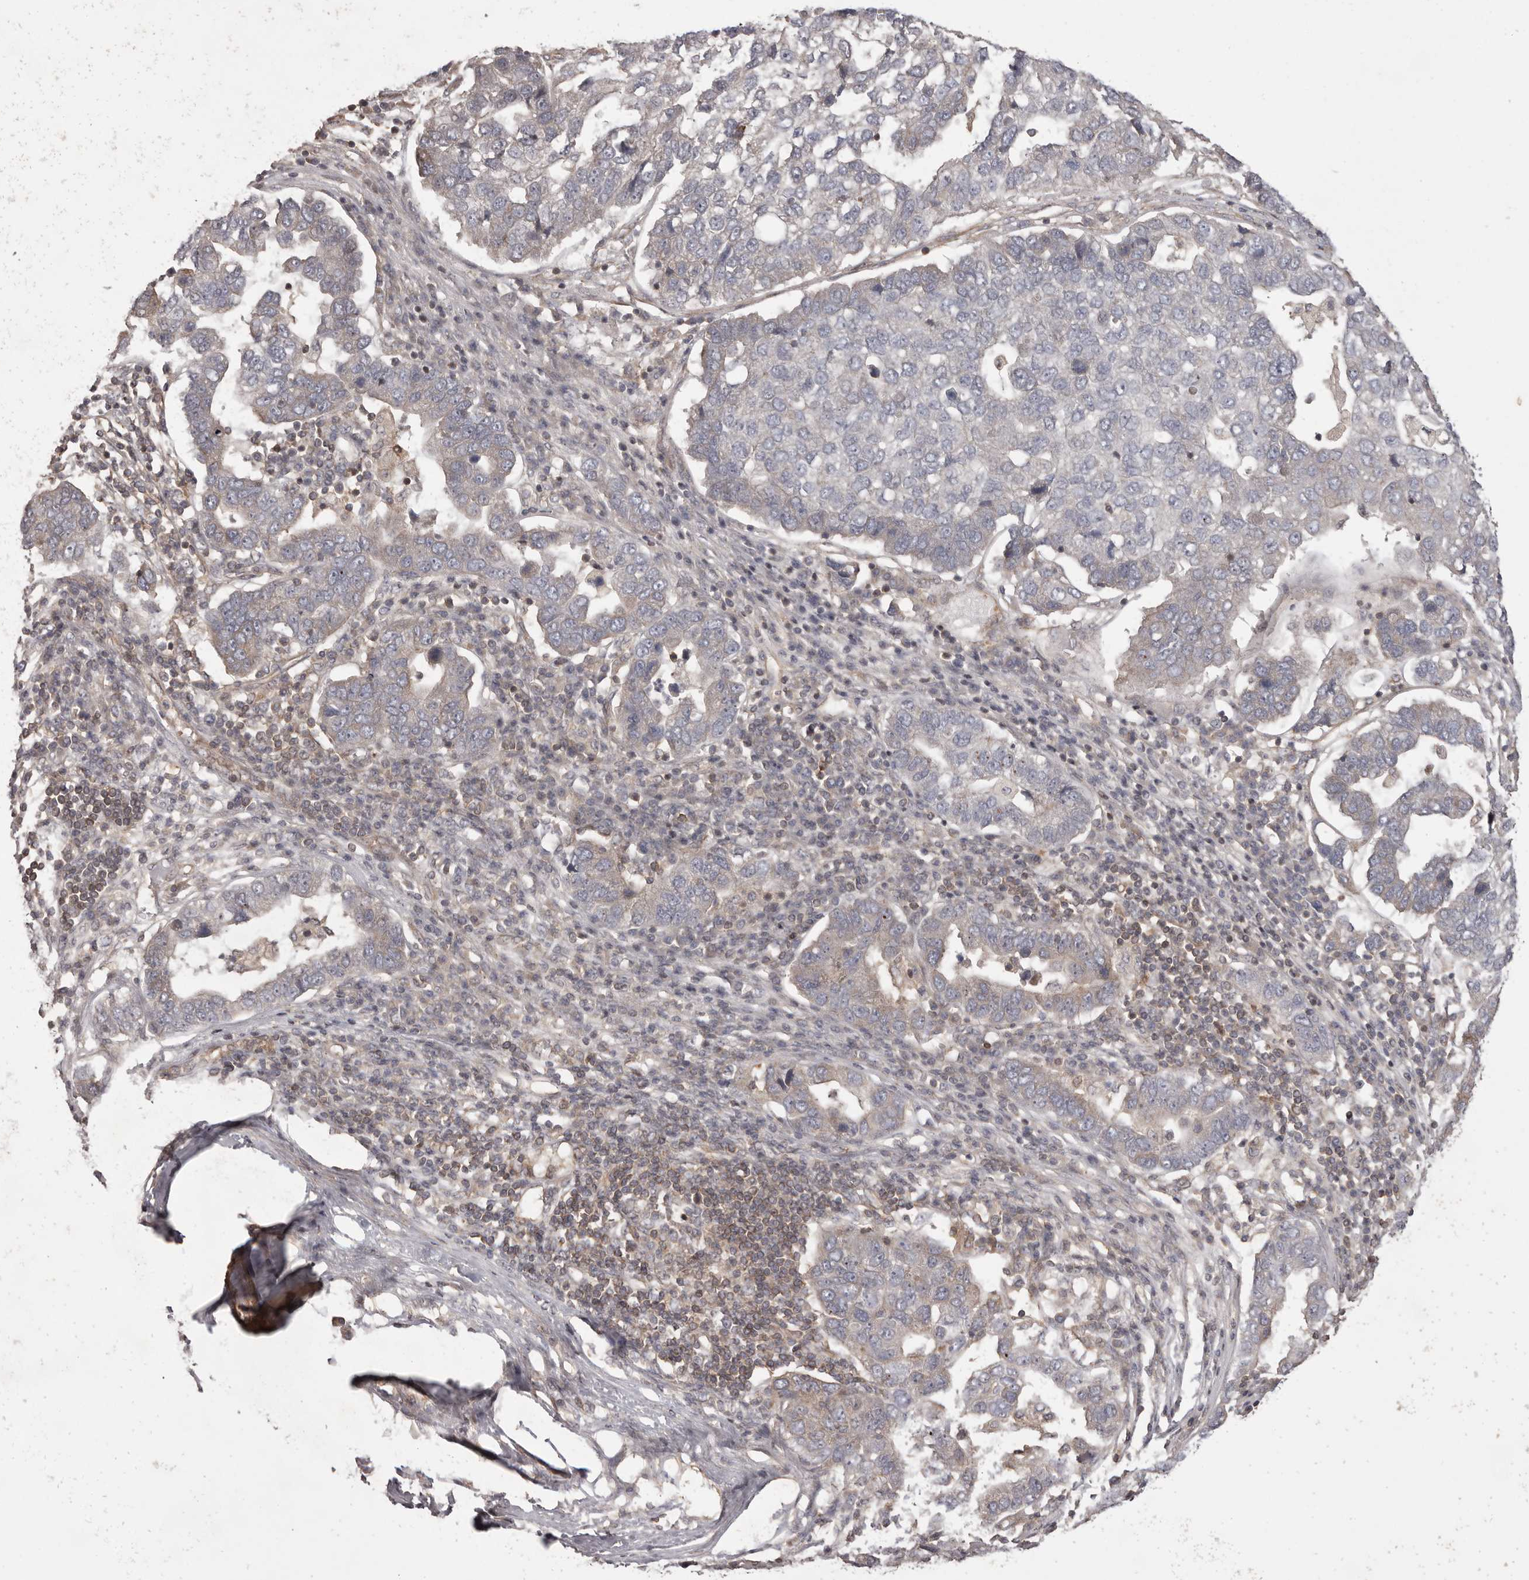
{"staining": {"intensity": "negative", "quantity": "none", "location": "none"}, "tissue": "pancreatic cancer", "cell_type": "Tumor cells", "image_type": "cancer", "snomed": [{"axis": "morphology", "description": "Adenocarcinoma, NOS"}, {"axis": "topography", "description": "Pancreas"}], "caption": "IHC histopathology image of human pancreatic cancer stained for a protein (brown), which shows no staining in tumor cells.", "gene": "NFKBIA", "patient": {"sex": "female", "age": 61}}